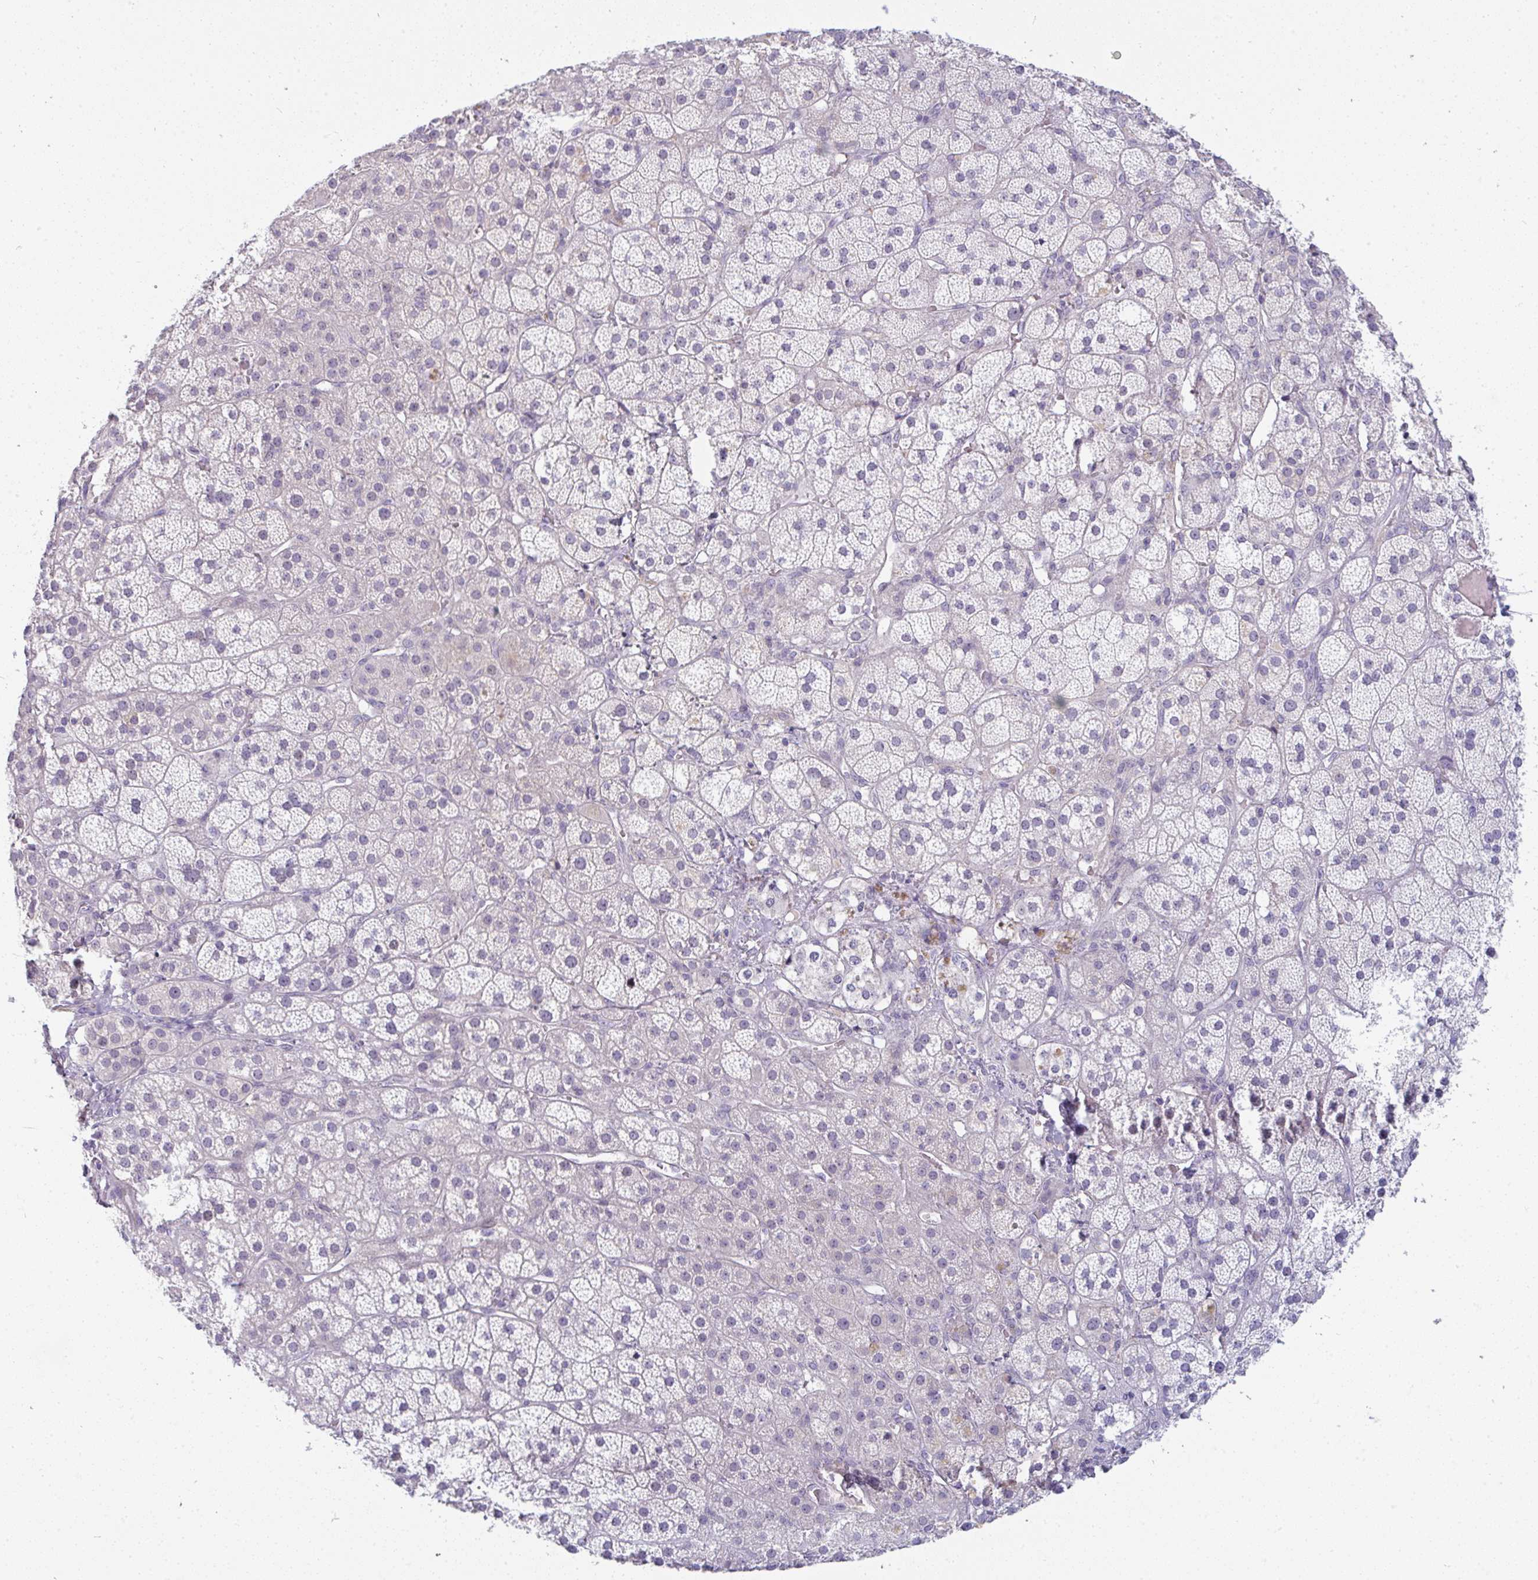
{"staining": {"intensity": "negative", "quantity": "none", "location": "none"}, "tissue": "adrenal gland", "cell_type": "Glandular cells", "image_type": "normal", "snomed": [{"axis": "morphology", "description": "Normal tissue, NOS"}, {"axis": "topography", "description": "Adrenal gland"}], "caption": "This is an IHC histopathology image of benign adrenal gland. There is no expression in glandular cells.", "gene": "PPFIA4", "patient": {"sex": "male", "age": 57}}